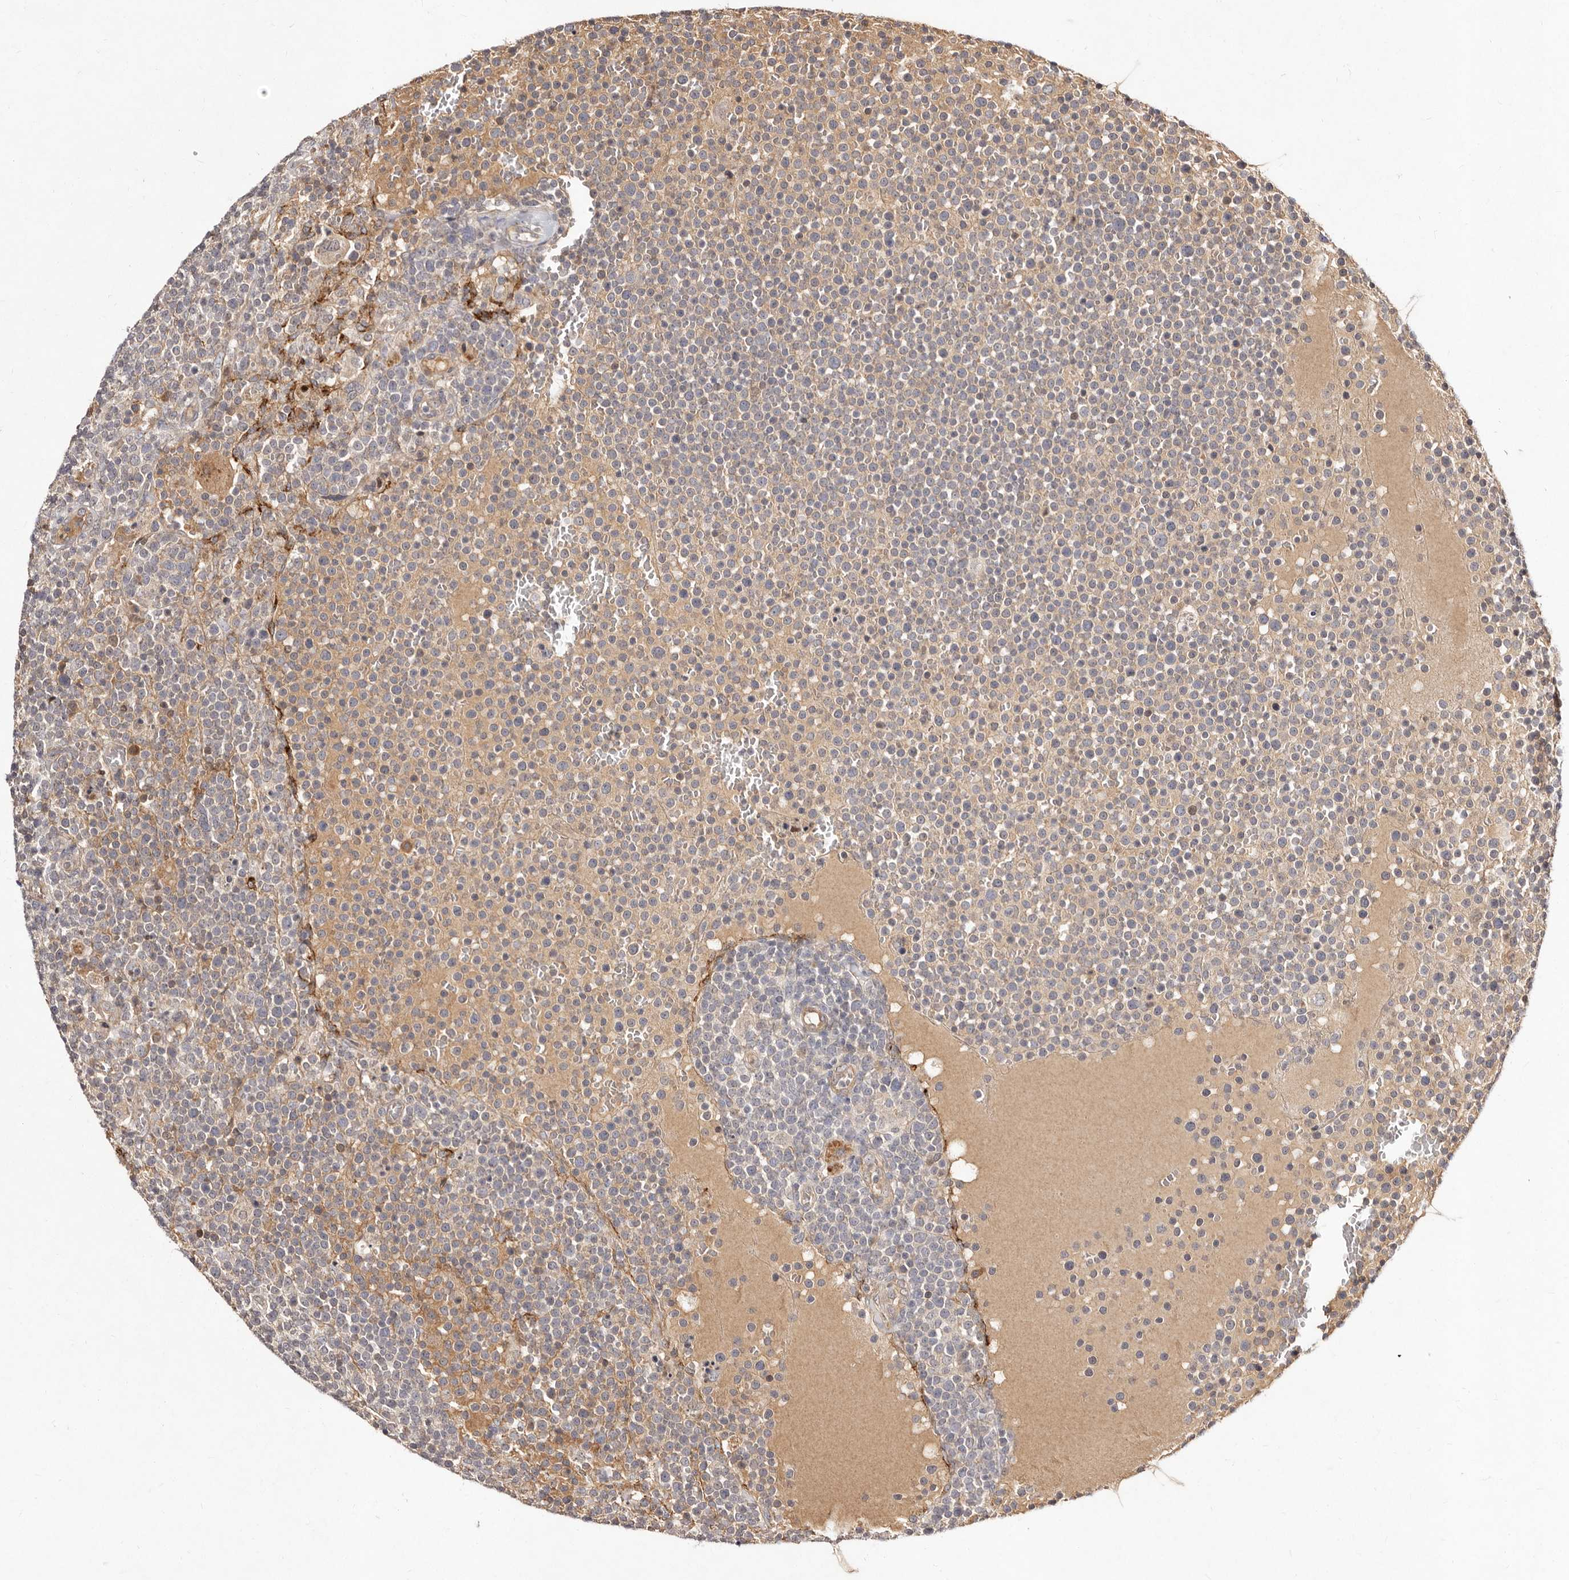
{"staining": {"intensity": "weak", "quantity": "<25%", "location": "cytoplasmic/membranous"}, "tissue": "lymphoma", "cell_type": "Tumor cells", "image_type": "cancer", "snomed": [{"axis": "morphology", "description": "Malignant lymphoma, non-Hodgkin's type, High grade"}, {"axis": "topography", "description": "Lymph node"}], "caption": "This is an immunohistochemistry histopathology image of lymphoma. There is no staining in tumor cells.", "gene": "LCORL", "patient": {"sex": "male", "age": 61}}